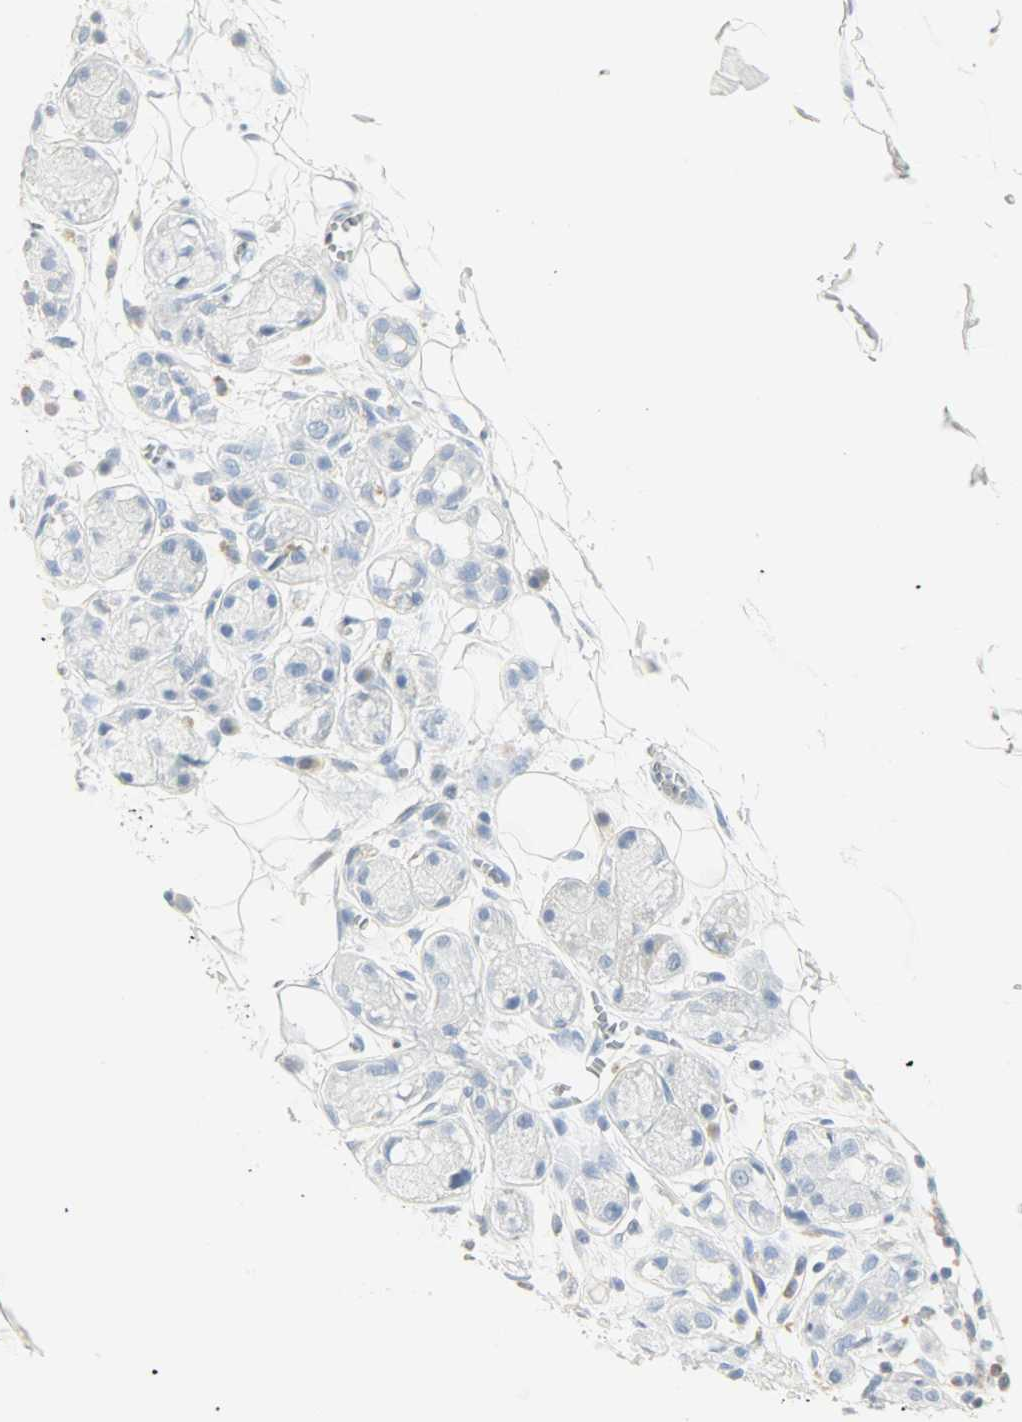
{"staining": {"intensity": "negative", "quantity": "none", "location": "none"}, "tissue": "adipose tissue", "cell_type": "Adipocytes", "image_type": "normal", "snomed": [{"axis": "morphology", "description": "Normal tissue, NOS"}, {"axis": "morphology", "description": "Inflammation, NOS"}, {"axis": "topography", "description": "Vascular tissue"}, {"axis": "topography", "description": "Salivary gland"}], "caption": "Immunohistochemistry photomicrograph of normal adipose tissue stained for a protein (brown), which shows no expression in adipocytes.", "gene": "PTPN6", "patient": {"sex": "female", "age": 75}}